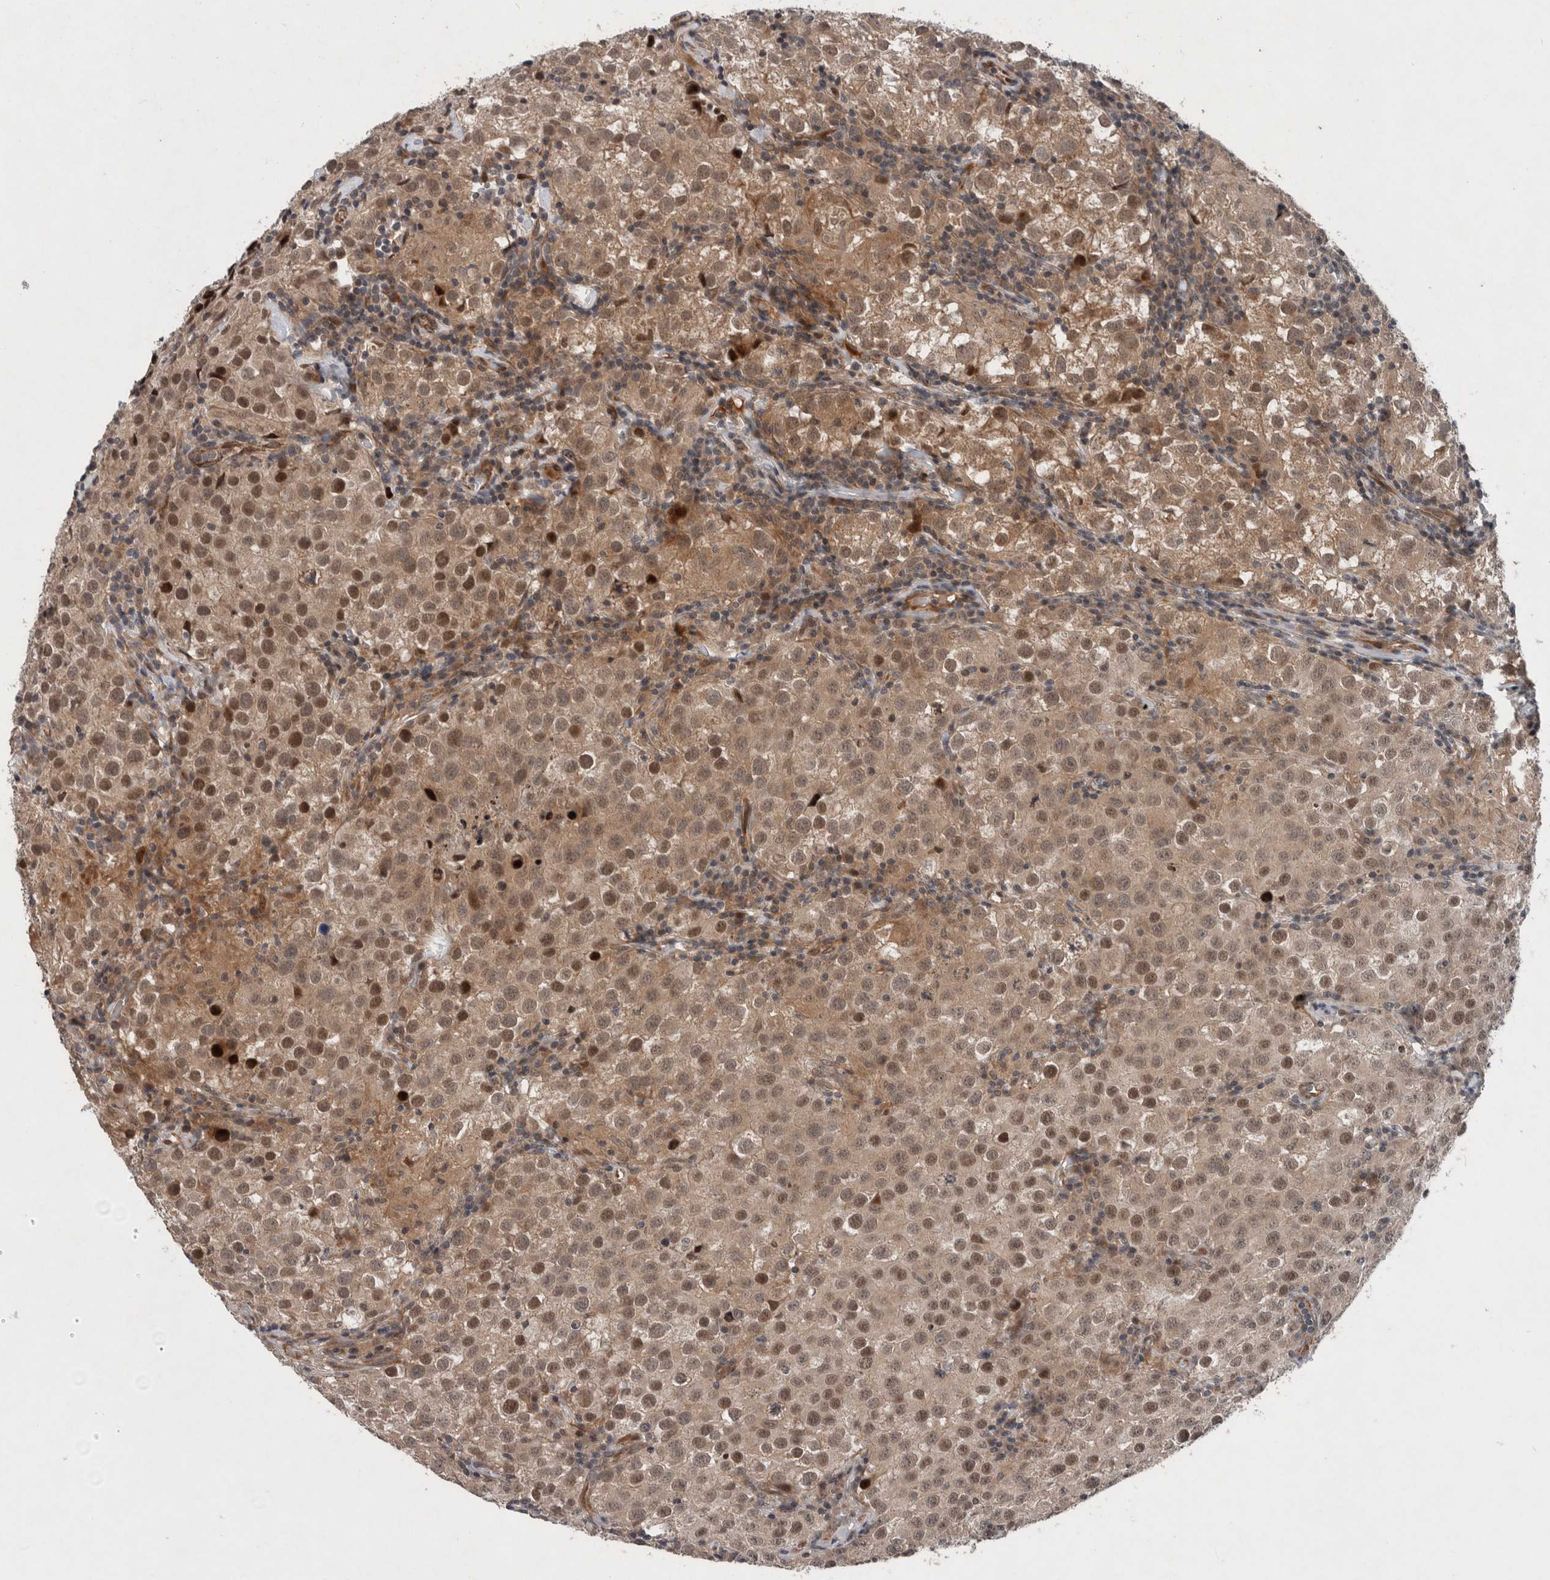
{"staining": {"intensity": "moderate", "quantity": ">75%", "location": "cytoplasmic/membranous,nuclear"}, "tissue": "testis cancer", "cell_type": "Tumor cells", "image_type": "cancer", "snomed": [{"axis": "morphology", "description": "Seminoma, NOS"}, {"axis": "morphology", "description": "Carcinoma, Embryonal, NOS"}, {"axis": "topography", "description": "Testis"}], "caption": "Seminoma (testis) stained with a protein marker exhibits moderate staining in tumor cells.", "gene": "GIMAP6", "patient": {"sex": "male", "age": 43}}